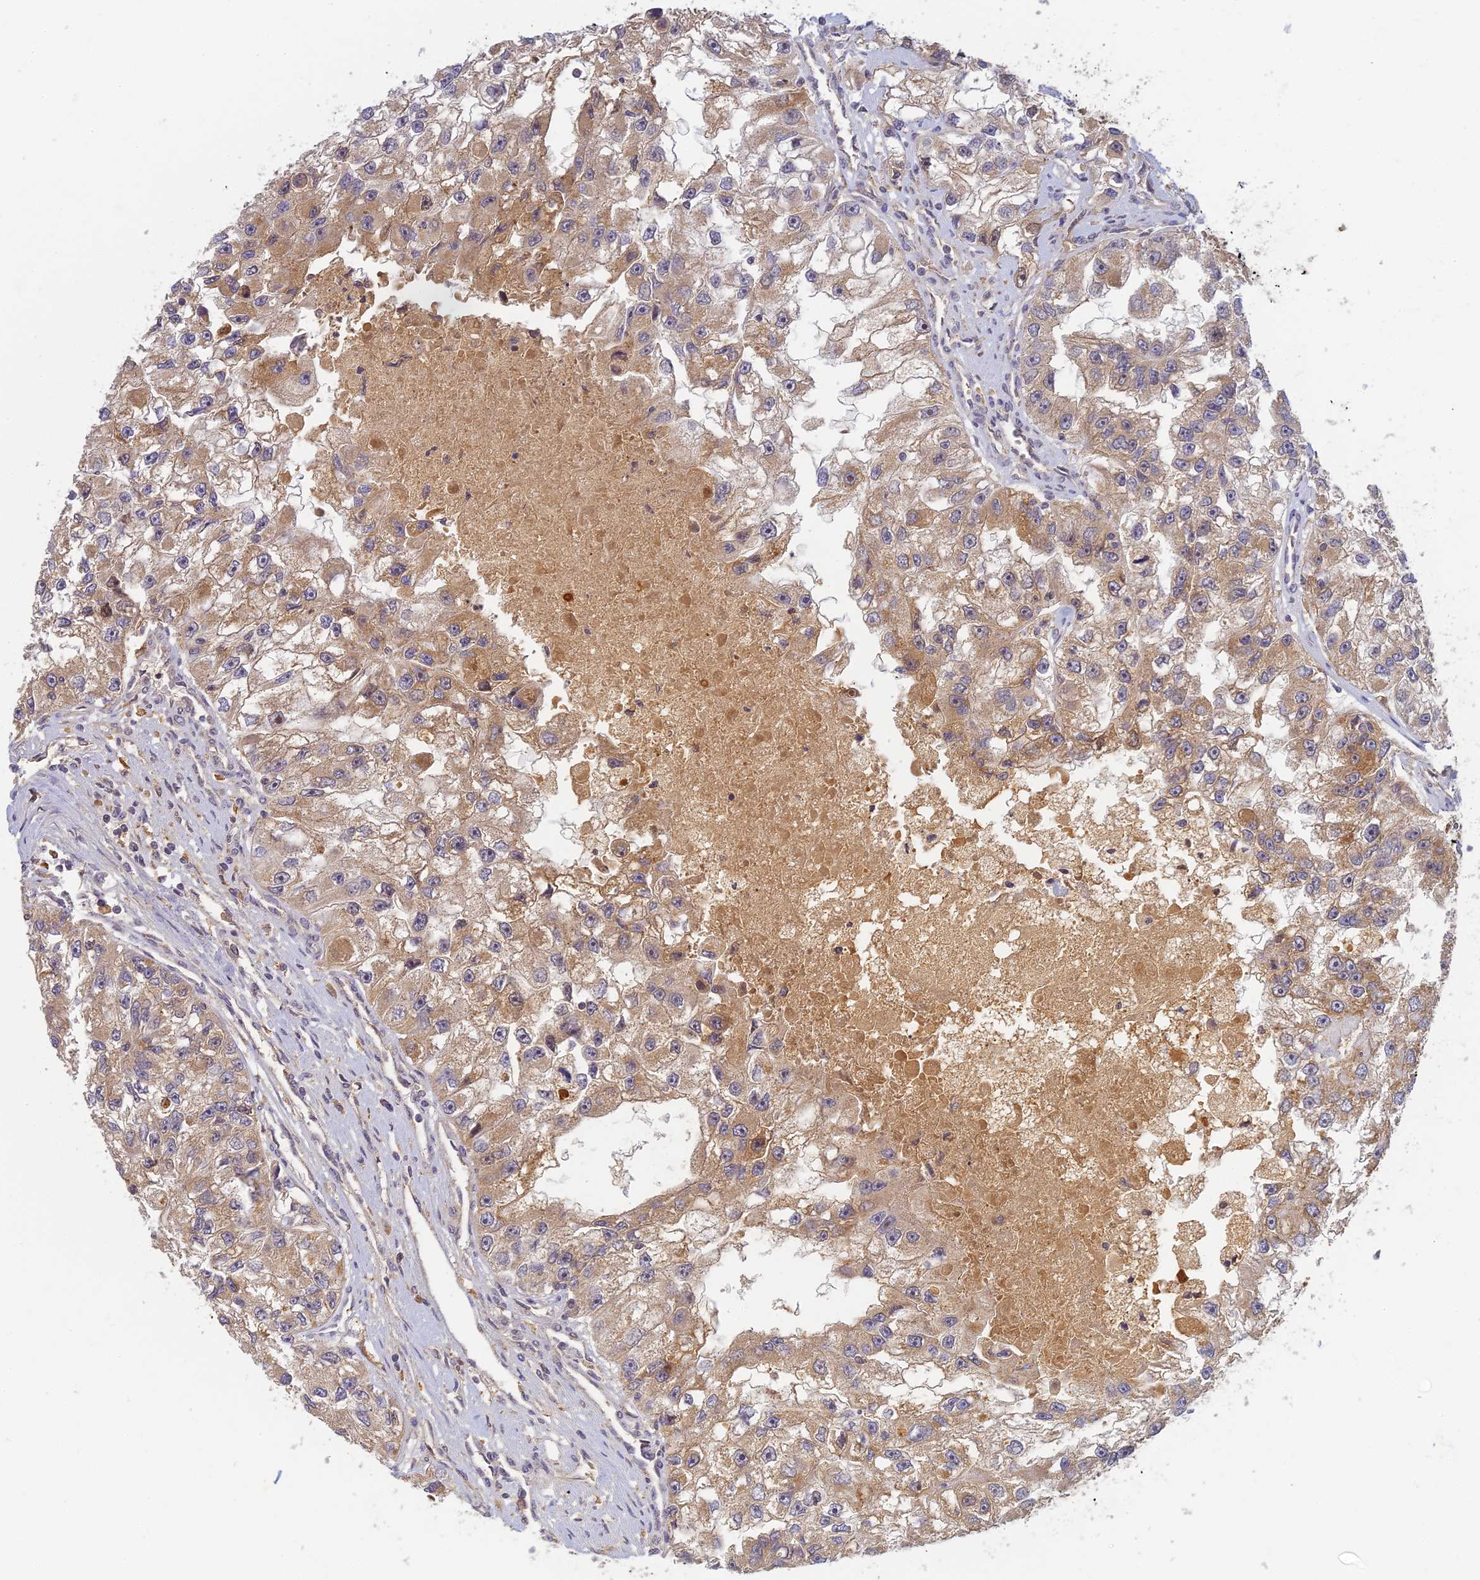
{"staining": {"intensity": "moderate", "quantity": ">75%", "location": "cytoplasmic/membranous"}, "tissue": "renal cancer", "cell_type": "Tumor cells", "image_type": "cancer", "snomed": [{"axis": "morphology", "description": "Adenocarcinoma, NOS"}, {"axis": "topography", "description": "Kidney"}], "caption": "Brown immunohistochemical staining in renal cancer (adenocarcinoma) displays moderate cytoplasmic/membranous staining in about >75% of tumor cells. (Brightfield microscopy of DAB IHC at high magnification).", "gene": "RGL3", "patient": {"sex": "male", "age": 63}}